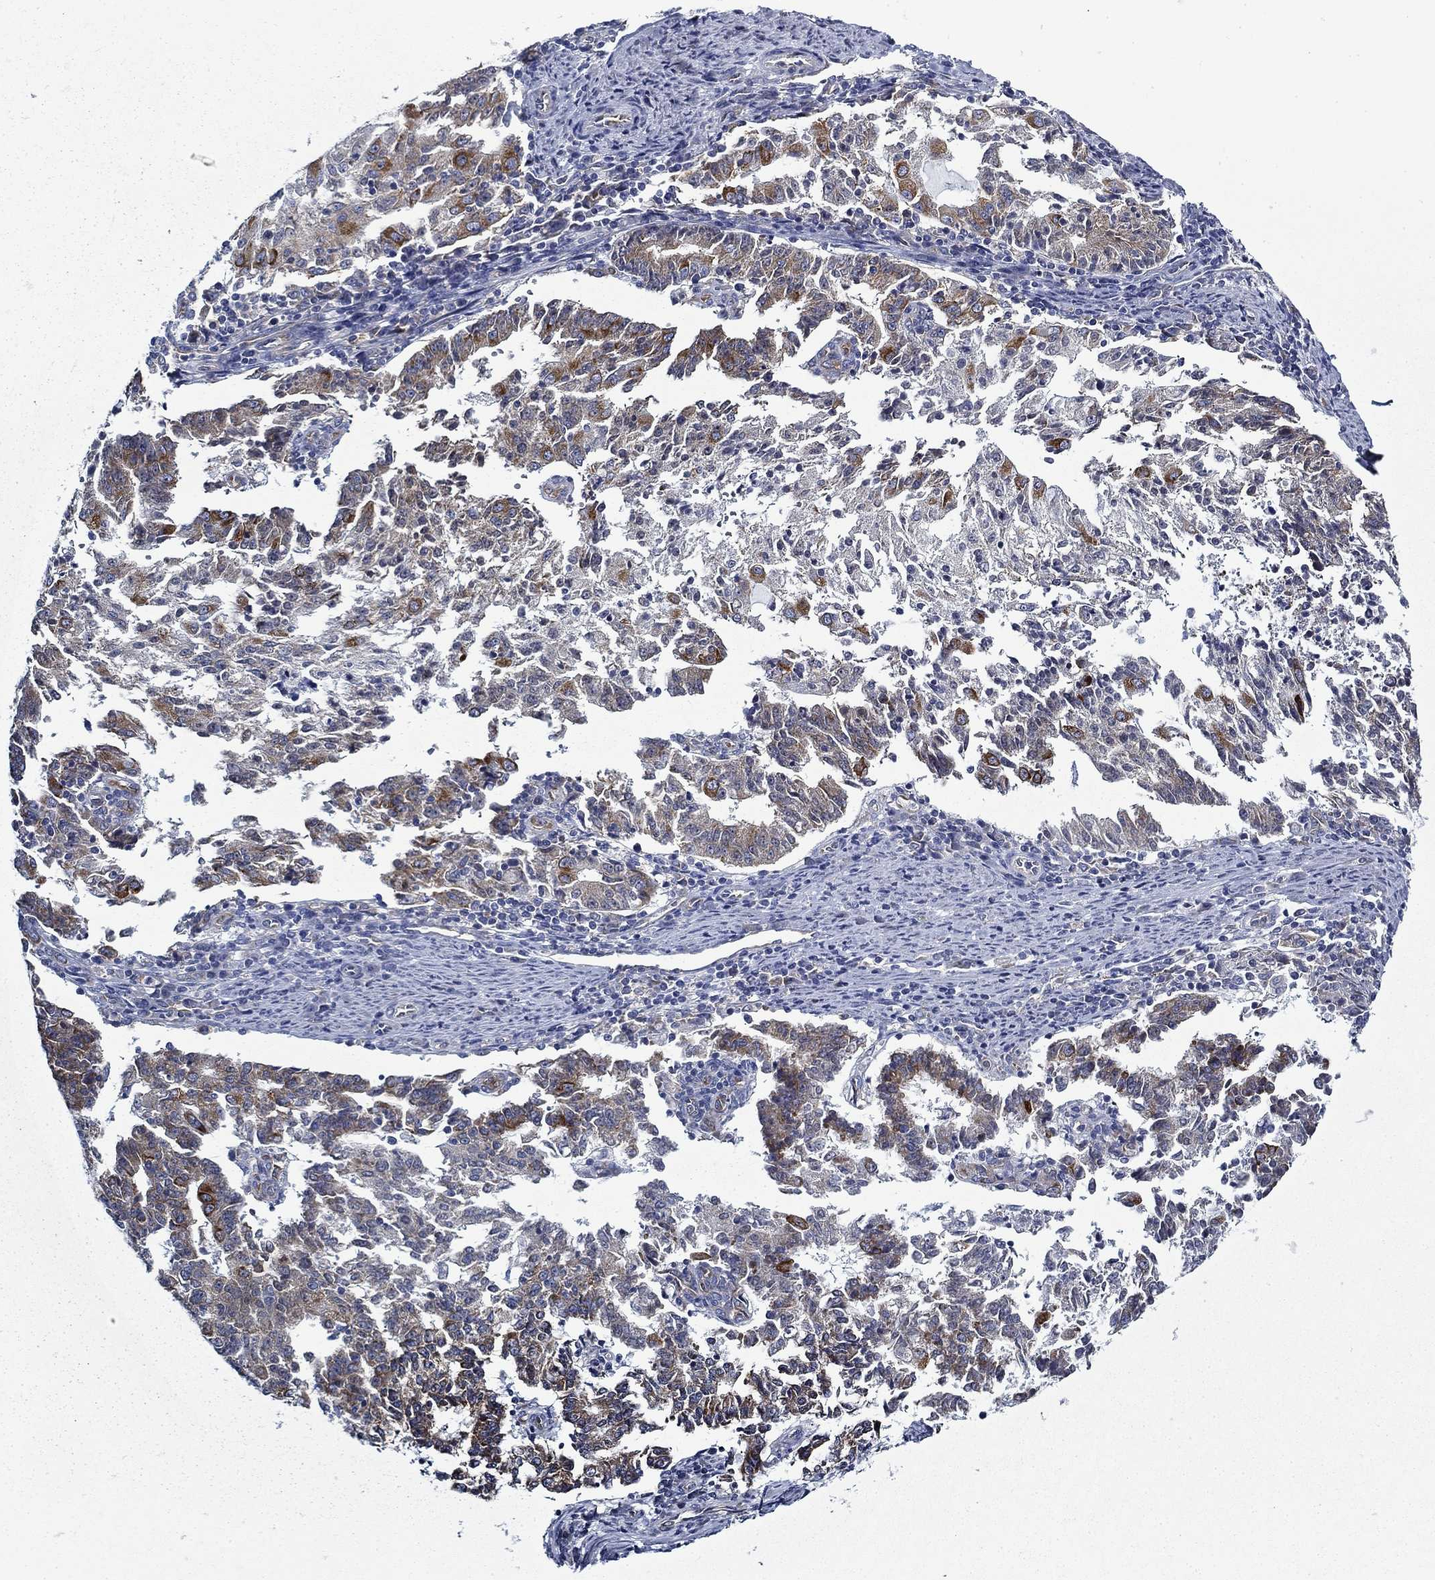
{"staining": {"intensity": "moderate", "quantity": "25%-75%", "location": "cytoplasmic/membranous"}, "tissue": "endometrial cancer", "cell_type": "Tumor cells", "image_type": "cancer", "snomed": [{"axis": "morphology", "description": "Adenocarcinoma, NOS"}, {"axis": "topography", "description": "Endometrium"}], "caption": "Immunohistochemistry (IHC) (DAB) staining of human endometrial cancer (adenocarcinoma) shows moderate cytoplasmic/membranous protein expression in approximately 25%-75% of tumor cells.", "gene": "FXR1", "patient": {"sex": "female", "age": 82}}